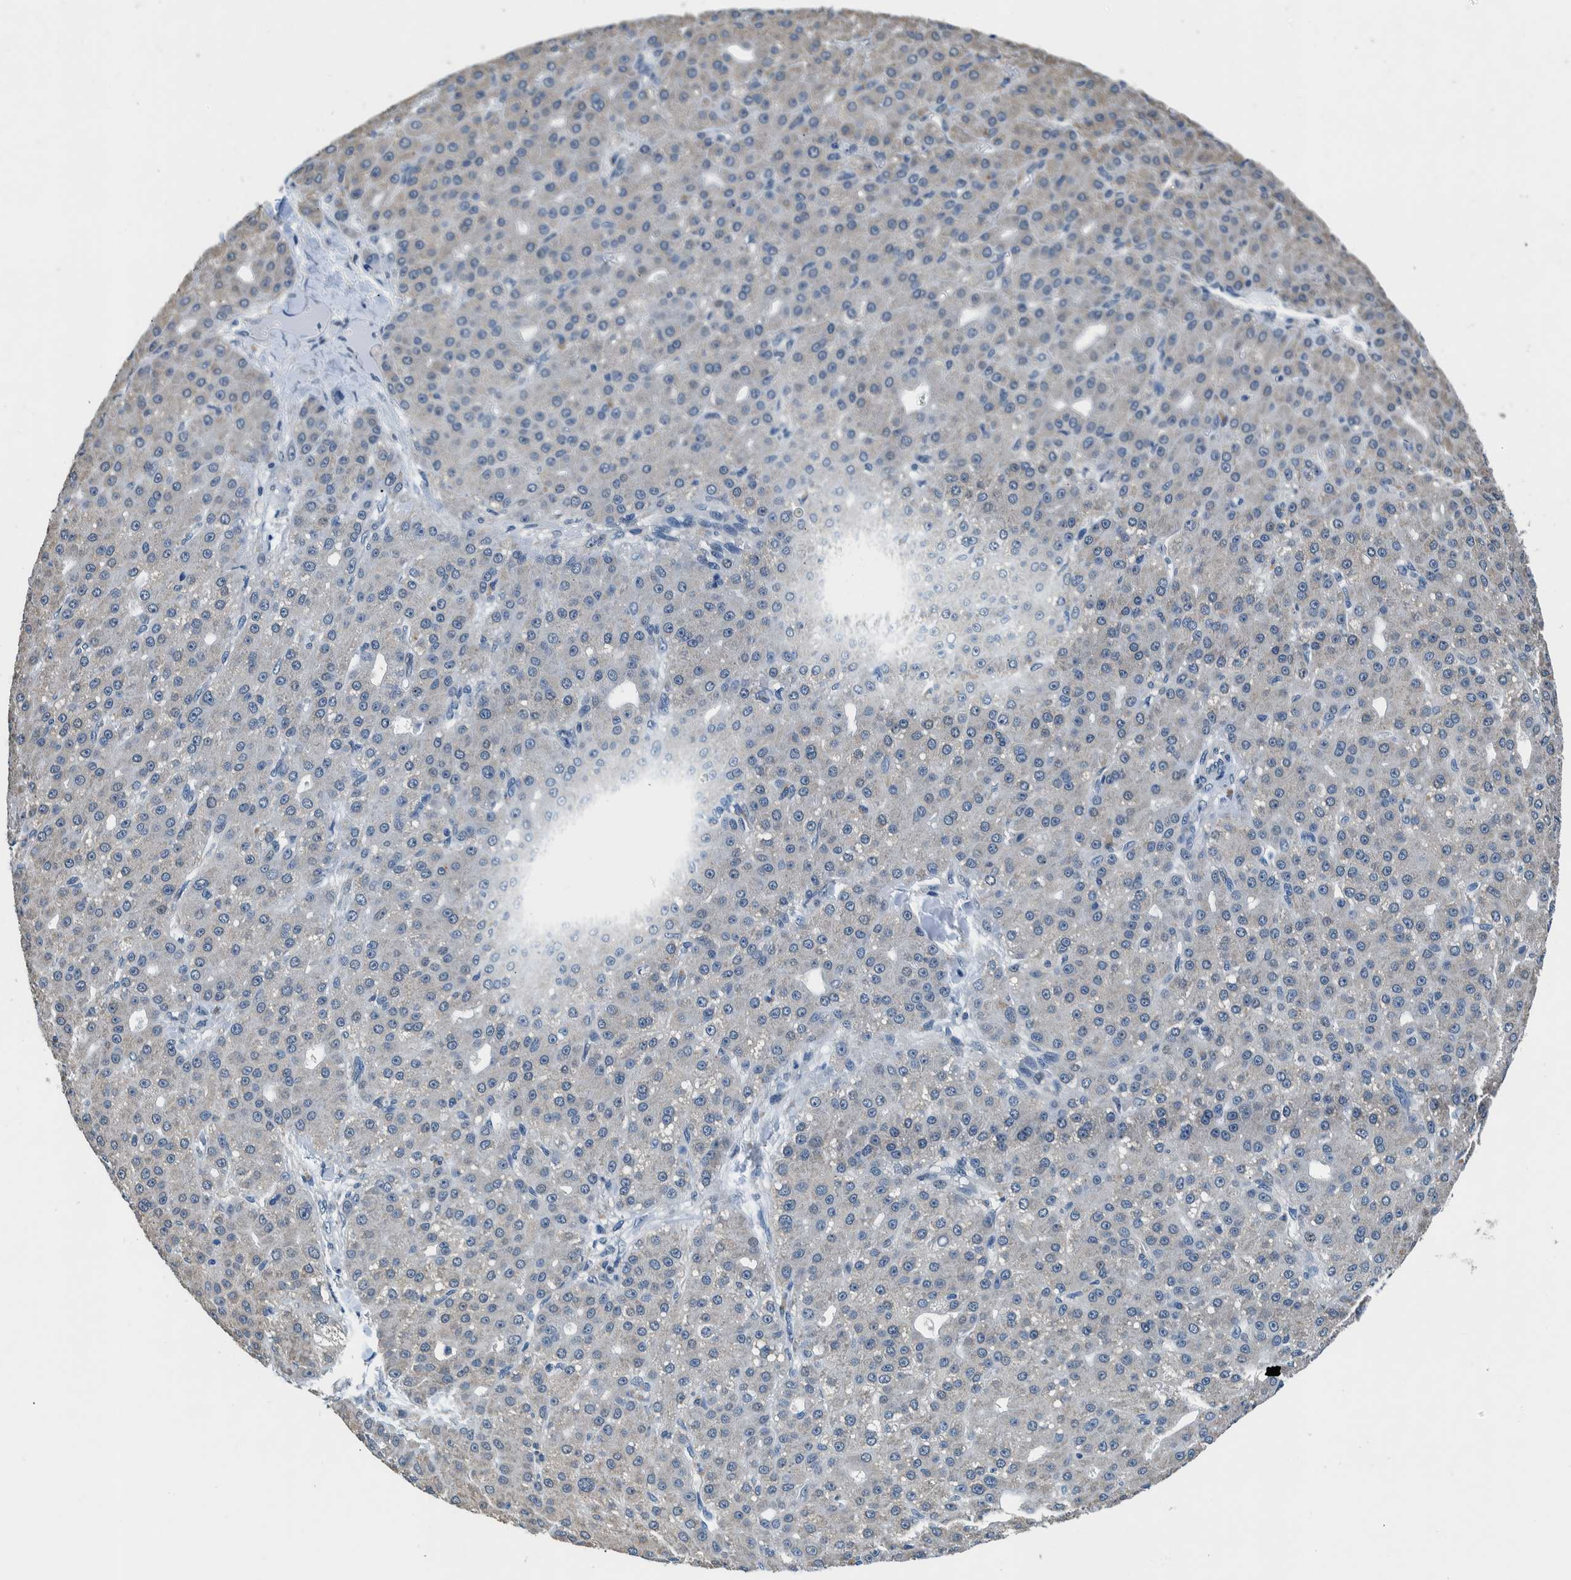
{"staining": {"intensity": "negative", "quantity": "none", "location": "none"}, "tissue": "liver cancer", "cell_type": "Tumor cells", "image_type": "cancer", "snomed": [{"axis": "morphology", "description": "Carcinoma, Hepatocellular, NOS"}, {"axis": "topography", "description": "Liver"}], "caption": "Tumor cells show no significant protein expression in liver hepatocellular carcinoma.", "gene": "NIBAN2", "patient": {"sex": "male", "age": 67}}